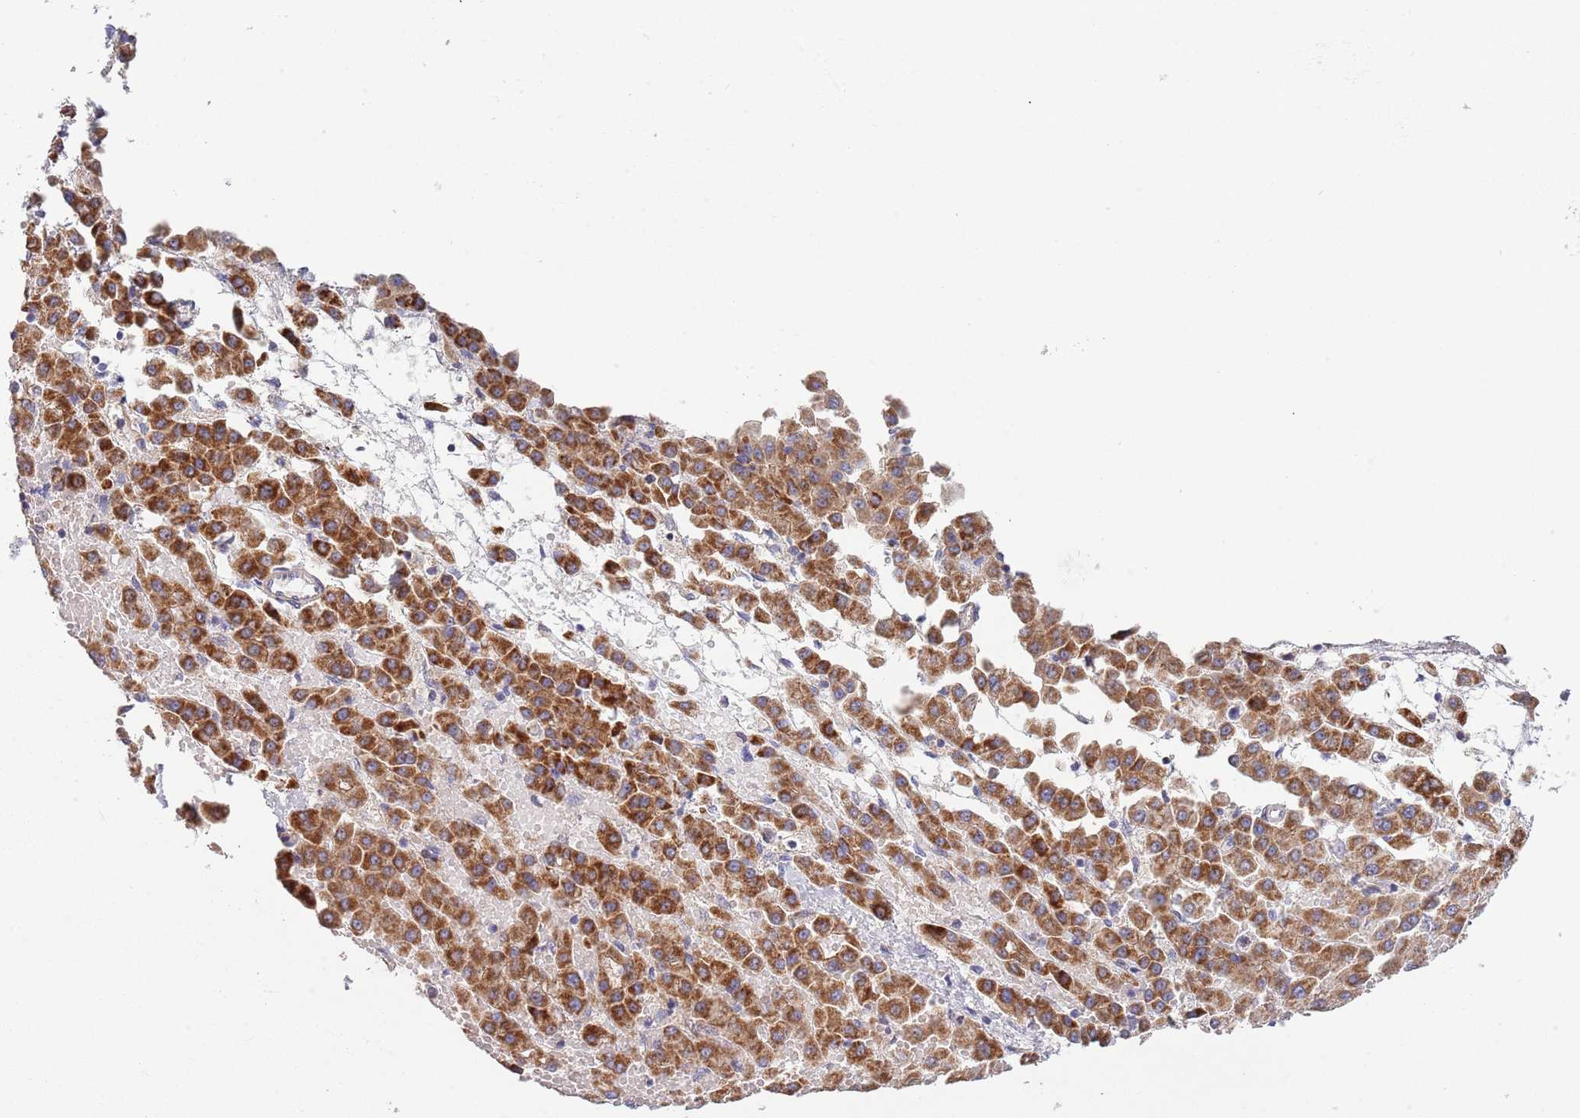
{"staining": {"intensity": "moderate", "quantity": ">75%", "location": "cytoplasmic/membranous"}, "tissue": "liver cancer", "cell_type": "Tumor cells", "image_type": "cancer", "snomed": [{"axis": "morphology", "description": "Carcinoma, Hepatocellular, NOS"}, {"axis": "topography", "description": "Liver"}], "caption": "IHC of liver cancer exhibits medium levels of moderate cytoplasmic/membranous expression in about >75% of tumor cells.", "gene": "ABCC10", "patient": {"sex": "male", "age": 47}}